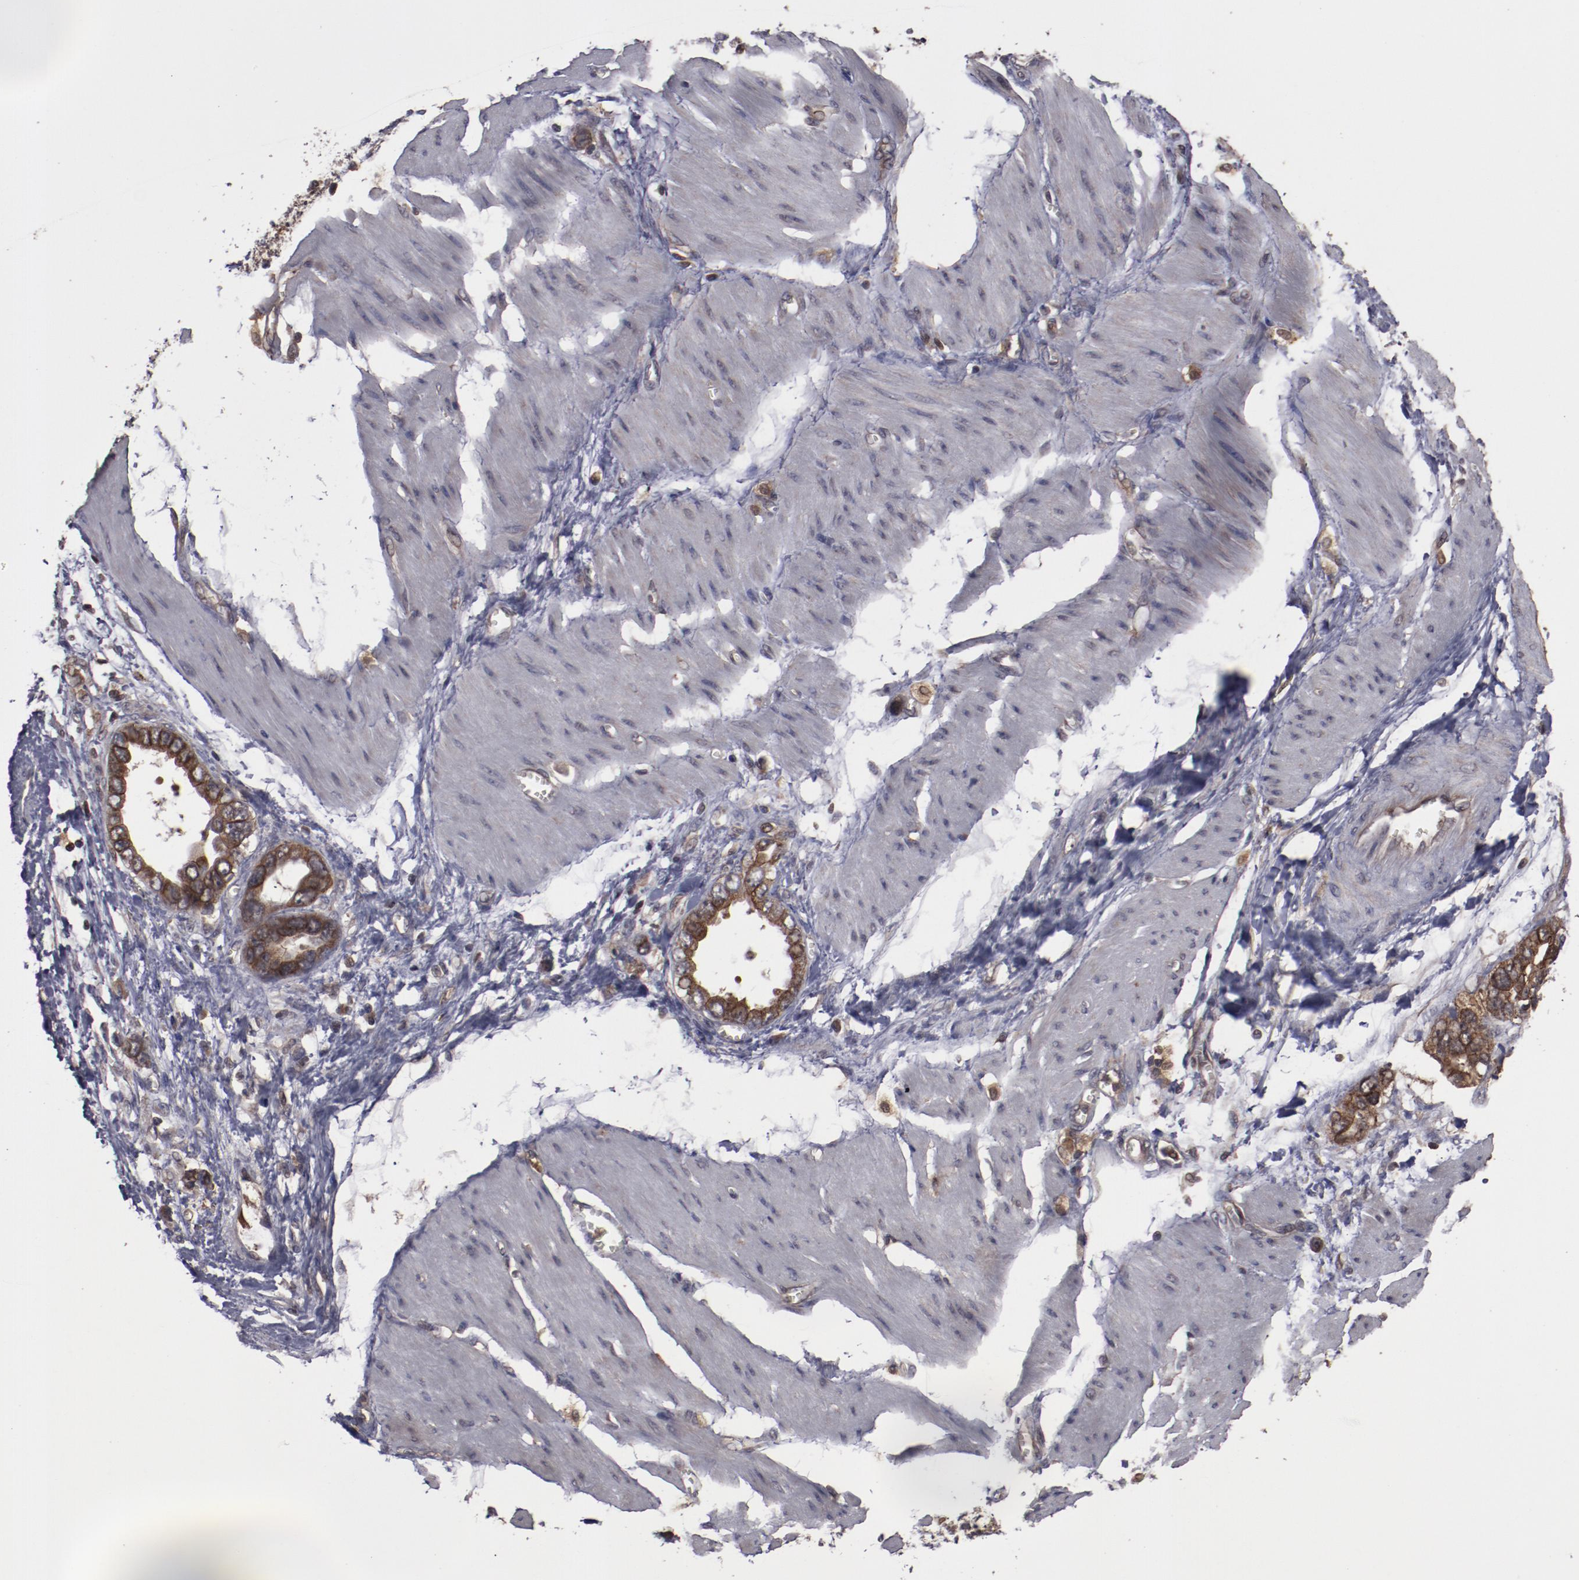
{"staining": {"intensity": "strong", "quantity": ">75%", "location": "cytoplasmic/membranous"}, "tissue": "stomach cancer", "cell_type": "Tumor cells", "image_type": "cancer", "snomed": [{"axis": "morphology", "description": "Adenocarcinoma, NOS"}, {"axis": "topography", "description": "Stomach"}], "caption": "Protein expression by immunohistochemistry shows strong cytoplasmic/membranous expression in approximately >75% of tumor cells in adenocarcinoma (stomach). (DAB (3,3'-diaminobenzidine) = brown stain, brightfield microscopy at high magnification).", "gene": "RPS6KA6", "patient": {"sex": "male", "age": 78}}